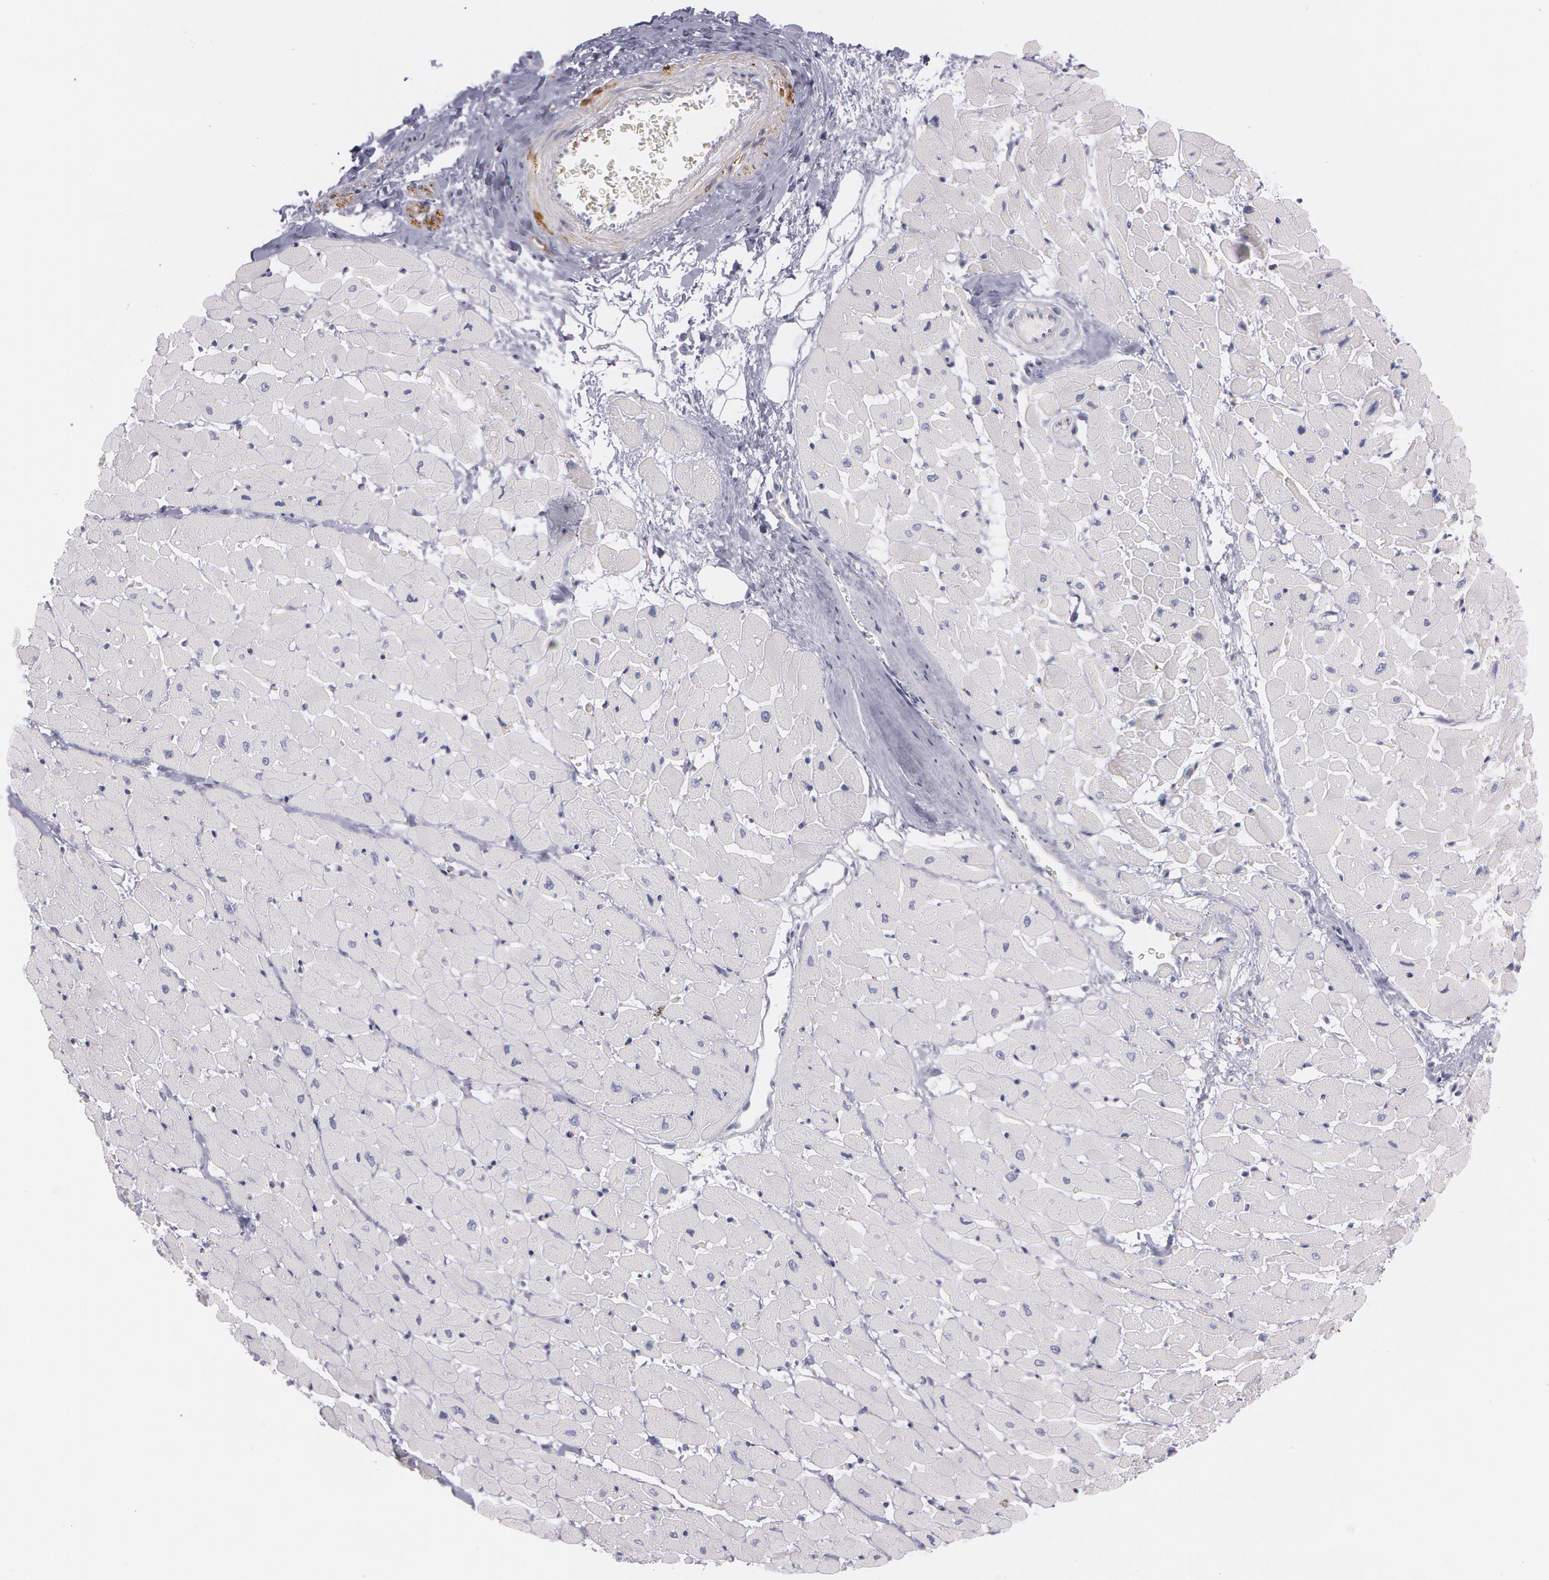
{"staining": {"intensity": "negative", "quantity": "none", "location": "none"}, "tissue": "heart muscle", "cell_type": "Cardiomyocytes", "image_type": "normal", "snomed": [{"axis": "morphology", "description": "Normal tissue, NOS"}, {"axis": "topography", "description": "Heart"}], "caption": "A photomicrograph of human heart muscle is negative for staining in cardiomyocytes. Brightfield microscopy of immunohistochemistry (IHC) stained with DAB (brown) and hematoxylin (blue), captured at high magnification.", "gene": "SNCG", "patient": {"sex": "male", "age": 45}}